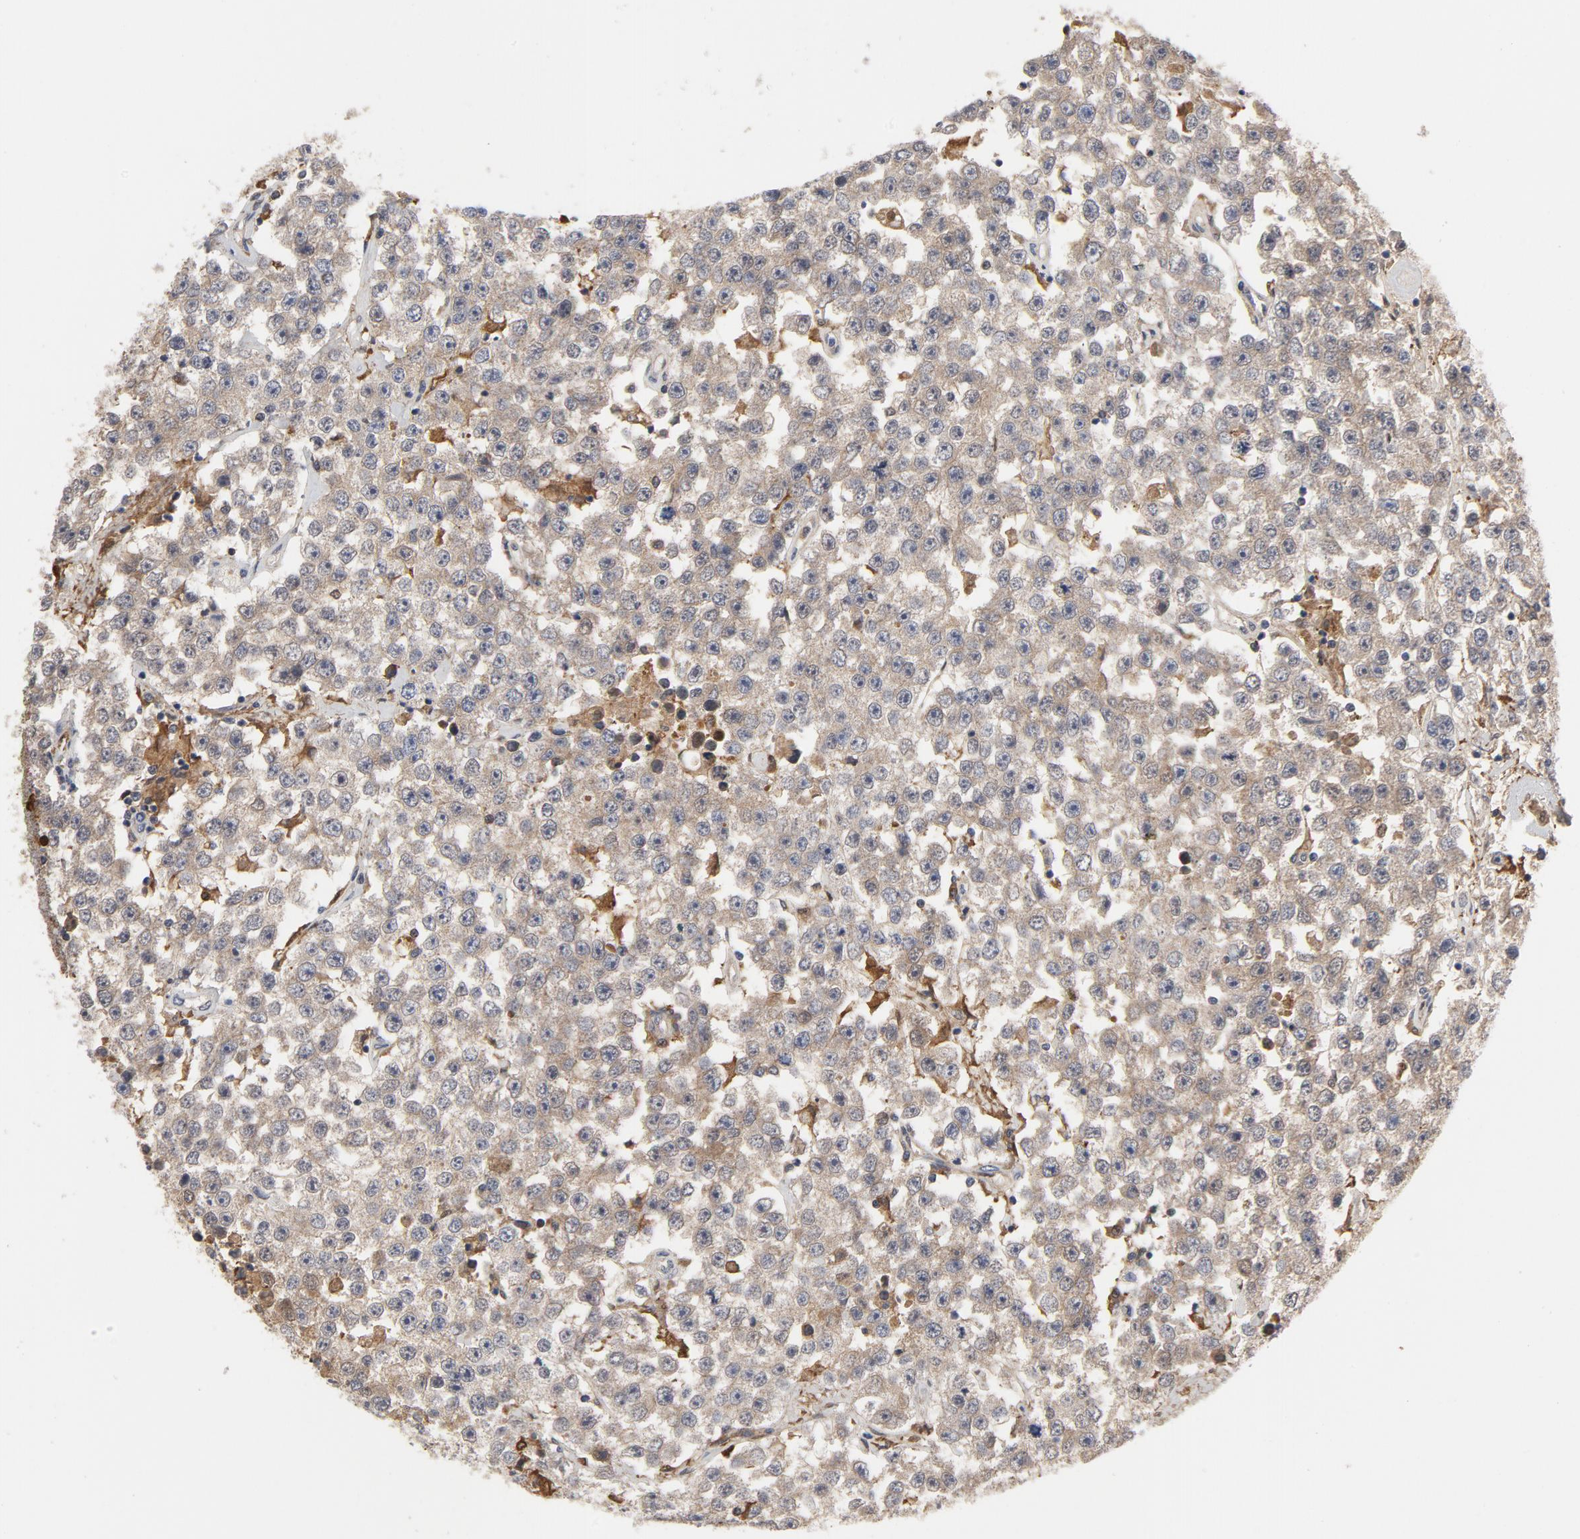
{"staining": {"intensity": "moderate", "quantity": ">75%", "location": "cytoplasmic/membranous"}, "tissue": "testis cancer", "cell_type": "Tumor cells", "image_type": "cancer", "snomed": [{"axis": "morphology", "description": "Seminoma, NOS"}, {"axis": "topography", "description": "Testis"}], "caption": "Human seminoma (testis) stained with a protein marker exhibits moderate staining in tumor cells.", "gene": "RAPGEF4", "patient": {"sex": "male", "age": 52}}